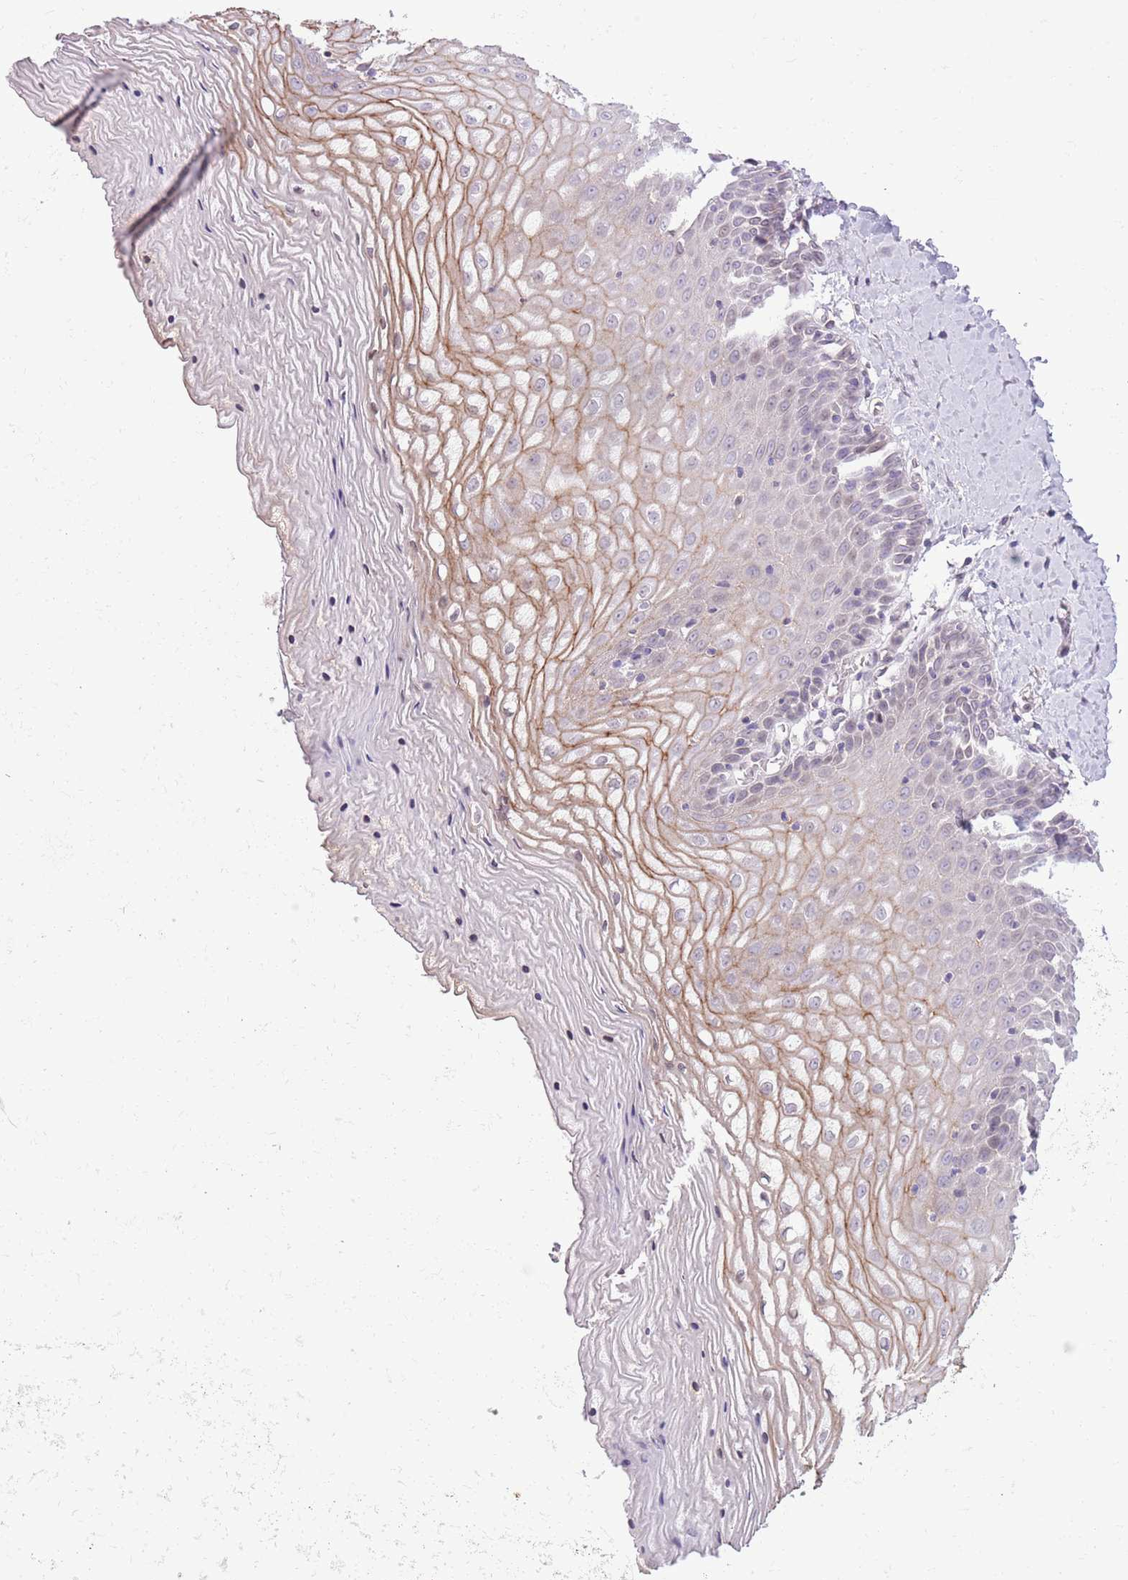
{"staining": {"intensity": "moderate", "quantity": "<25%", "location": "cytoplasmic/membranous"}, "tissue": "vagina", "cell_type": "Squamous epithelial cells", "image_type": "normal", "snomed": [{"axis": "morphology", "description": "Normal tissue, NOS"}, {"axis": "topography", "description": "Vagina"}], "caption": "DAB (3,3'-diaminobenzidine) immunohistochemical staining of normal vagina demonstrates moderate cytoplasmic/membranous protein expression in approximately <25% of squamous epithelial cells.", "gene": "CCND2", "patient": {"sex": "female", "age": 65}}